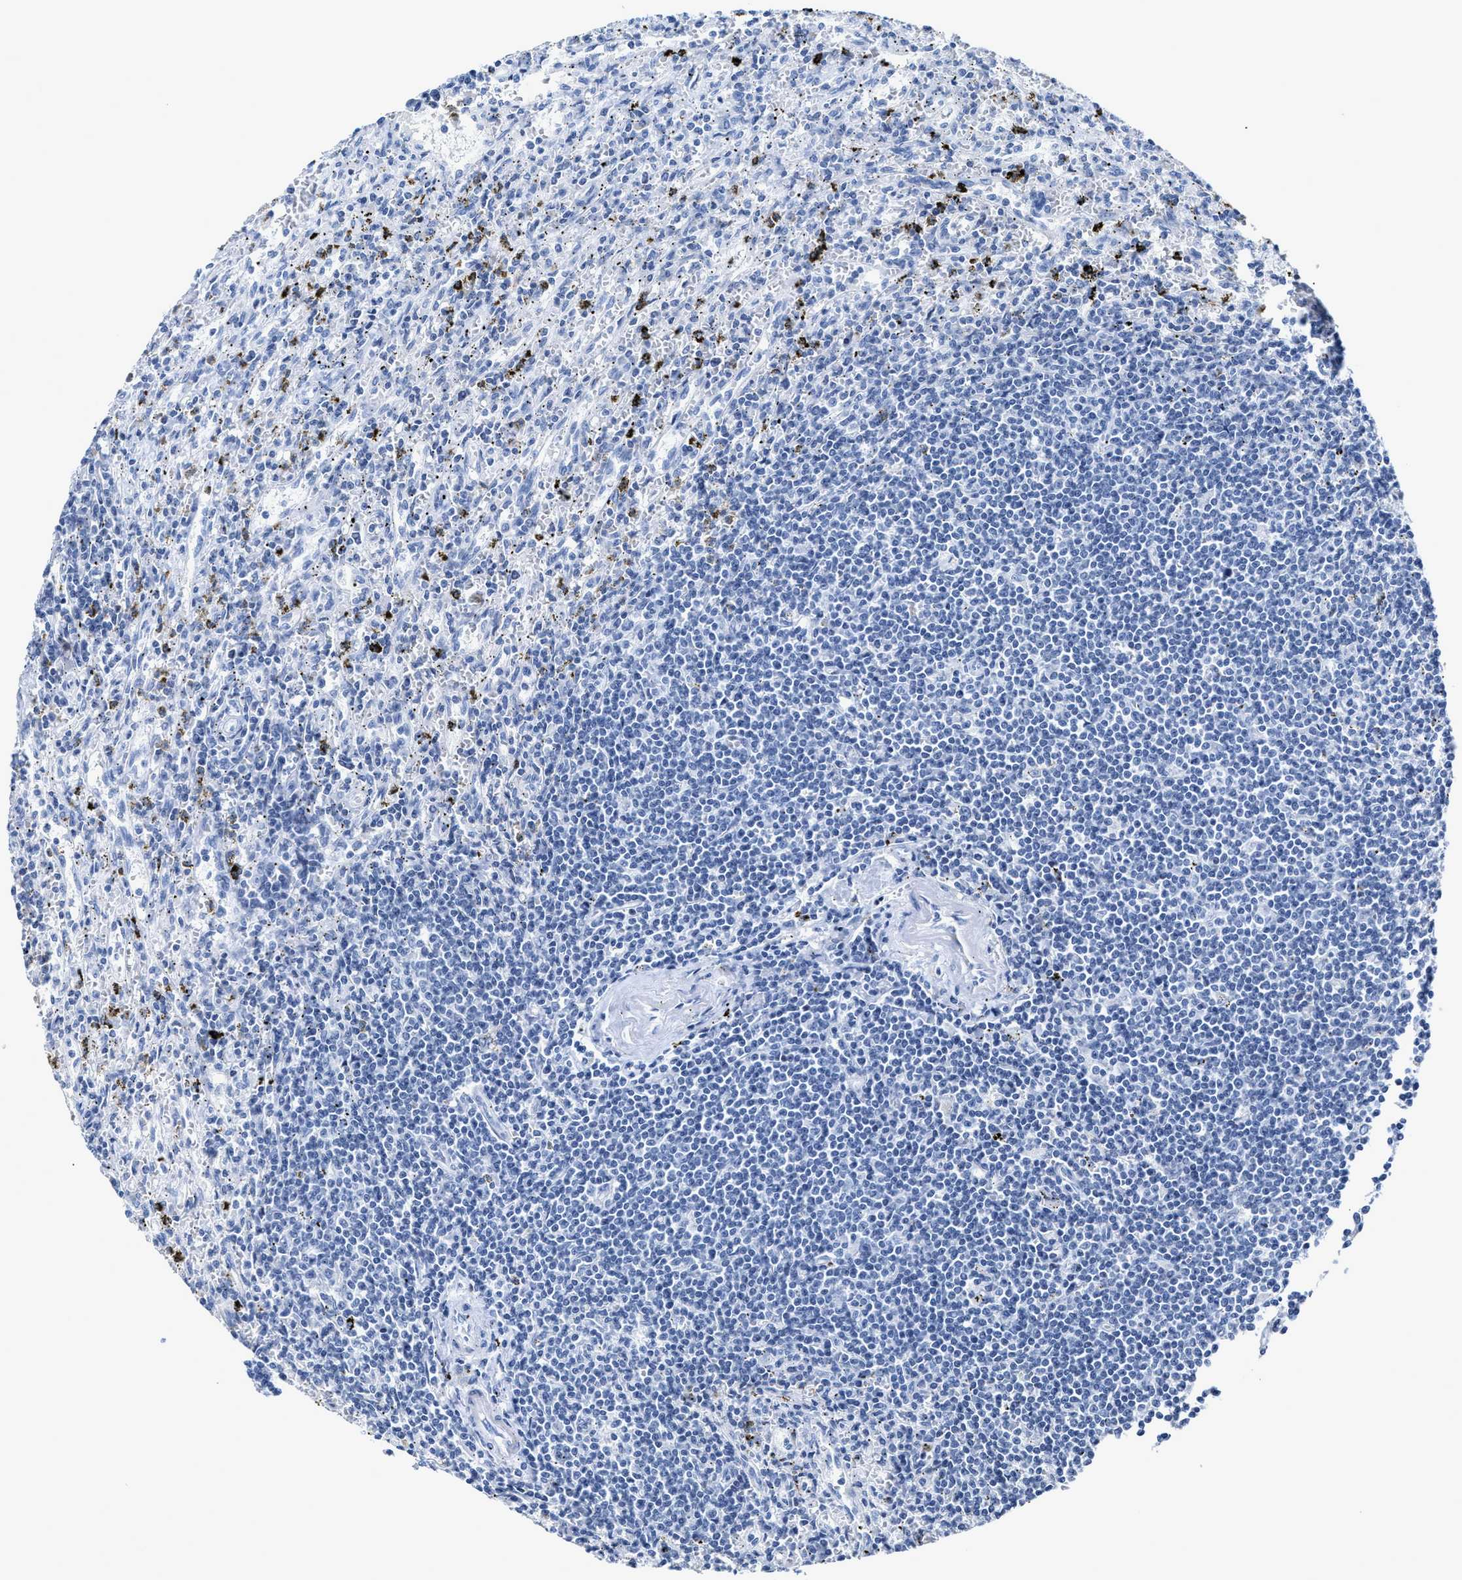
{"staining": {"intensity": "negative", "quantity": "none", "location": "none"}, "tissue": "lymphoma", "cell_type": "Tumor cells", "image_type": "cancer", "snomed": [{"axis": "morphology", "description": "Malignant lymphoma, non-Hodgkin's type, Low grade"}, {"axis": "topography", "description": "Spleen"}], "caption": "High power microscopy micrograph of an immunohistochemistry (IHC) photomicrograph of malignant lymphoma, non-Hodgkin's type (low-grade), revealing no significant positivity in tumor cells.", "gene": "CEACAM5", "patient": {"sex": "male", "age": 76}}